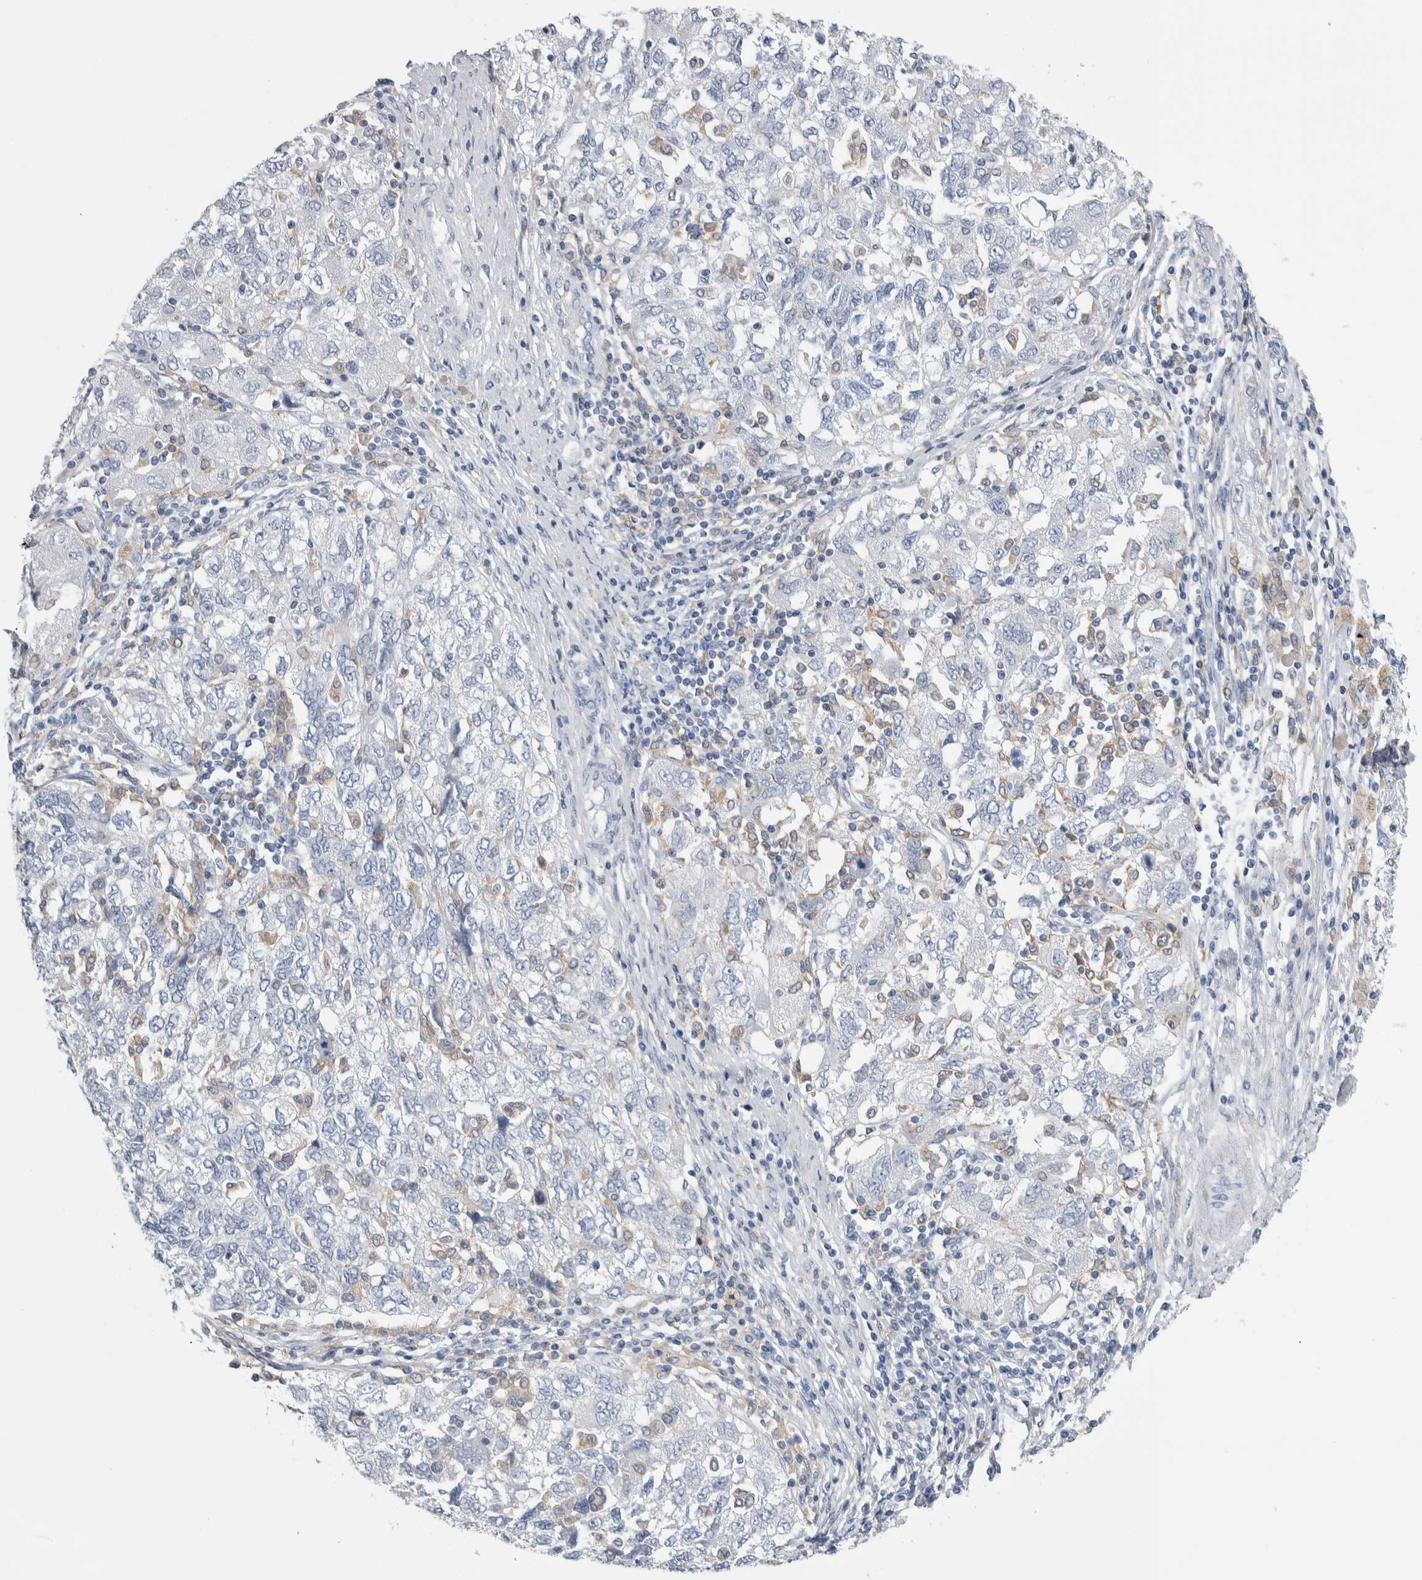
{"staining": {"intensity": "negative", "quantity": "none", "location": "none"}, "tissue": "ovarian cancer", "cell_type": "Tumor cells", "image_type": "cancer", "snomed": [{"axis": "morphology", "description": "Carcinoma, NOS"}, {"axis": "morphology", "description": "Cystadenocarcinoma, serous, NOS"}, {"axis": "topography", "description": "Ovary"}], "caption": "Tumor cells are negative for brown protein staining in serous cystadenocarcinoma (ovarian).", "gene": "SKAP2", "patient": {"sex": "female", "age": 69}}